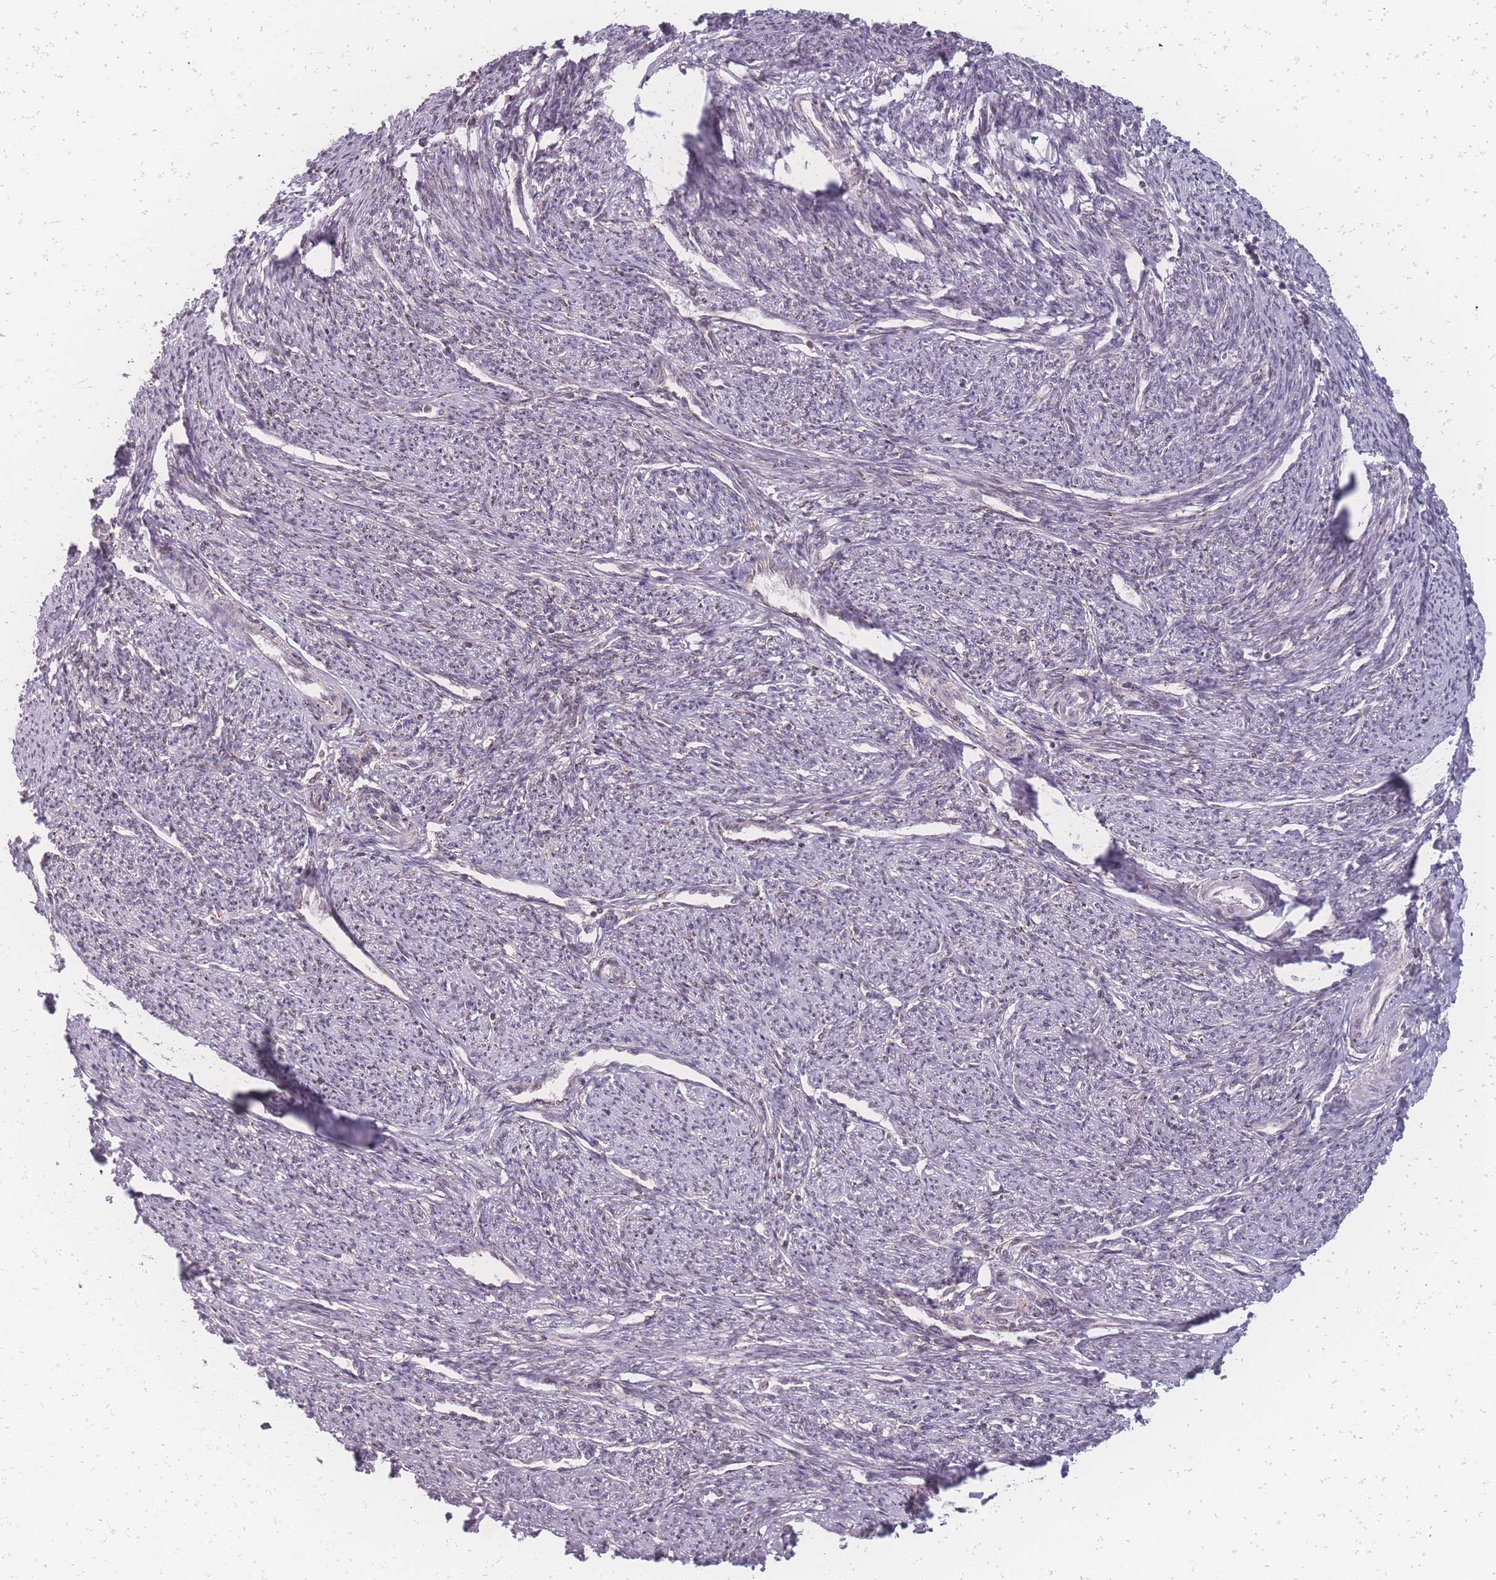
{"staining": {"intensity": "weak", "quantity": "<25%", "location": "nuclear"}, "tissue": "smooth muscle", "cell_type": "Smooth muscle cells", "image_type": "normal", "snomed": [{"axis": "morphology", "description": "Normal tissue, NOS"}, {"axis": "topography", "description": "Smooth muscle"}, {"axis": "topography", "description": "Uterus"}], "caption": "This is a photomicrograph of IHC staining of unremarkable smooth muscle, which shows no expression in smooth muscle cells. (IHC, brightfield microscopy, high magnification).", "gene": "ZC3H13", "patient": {"sex": "female", "age": 59}}